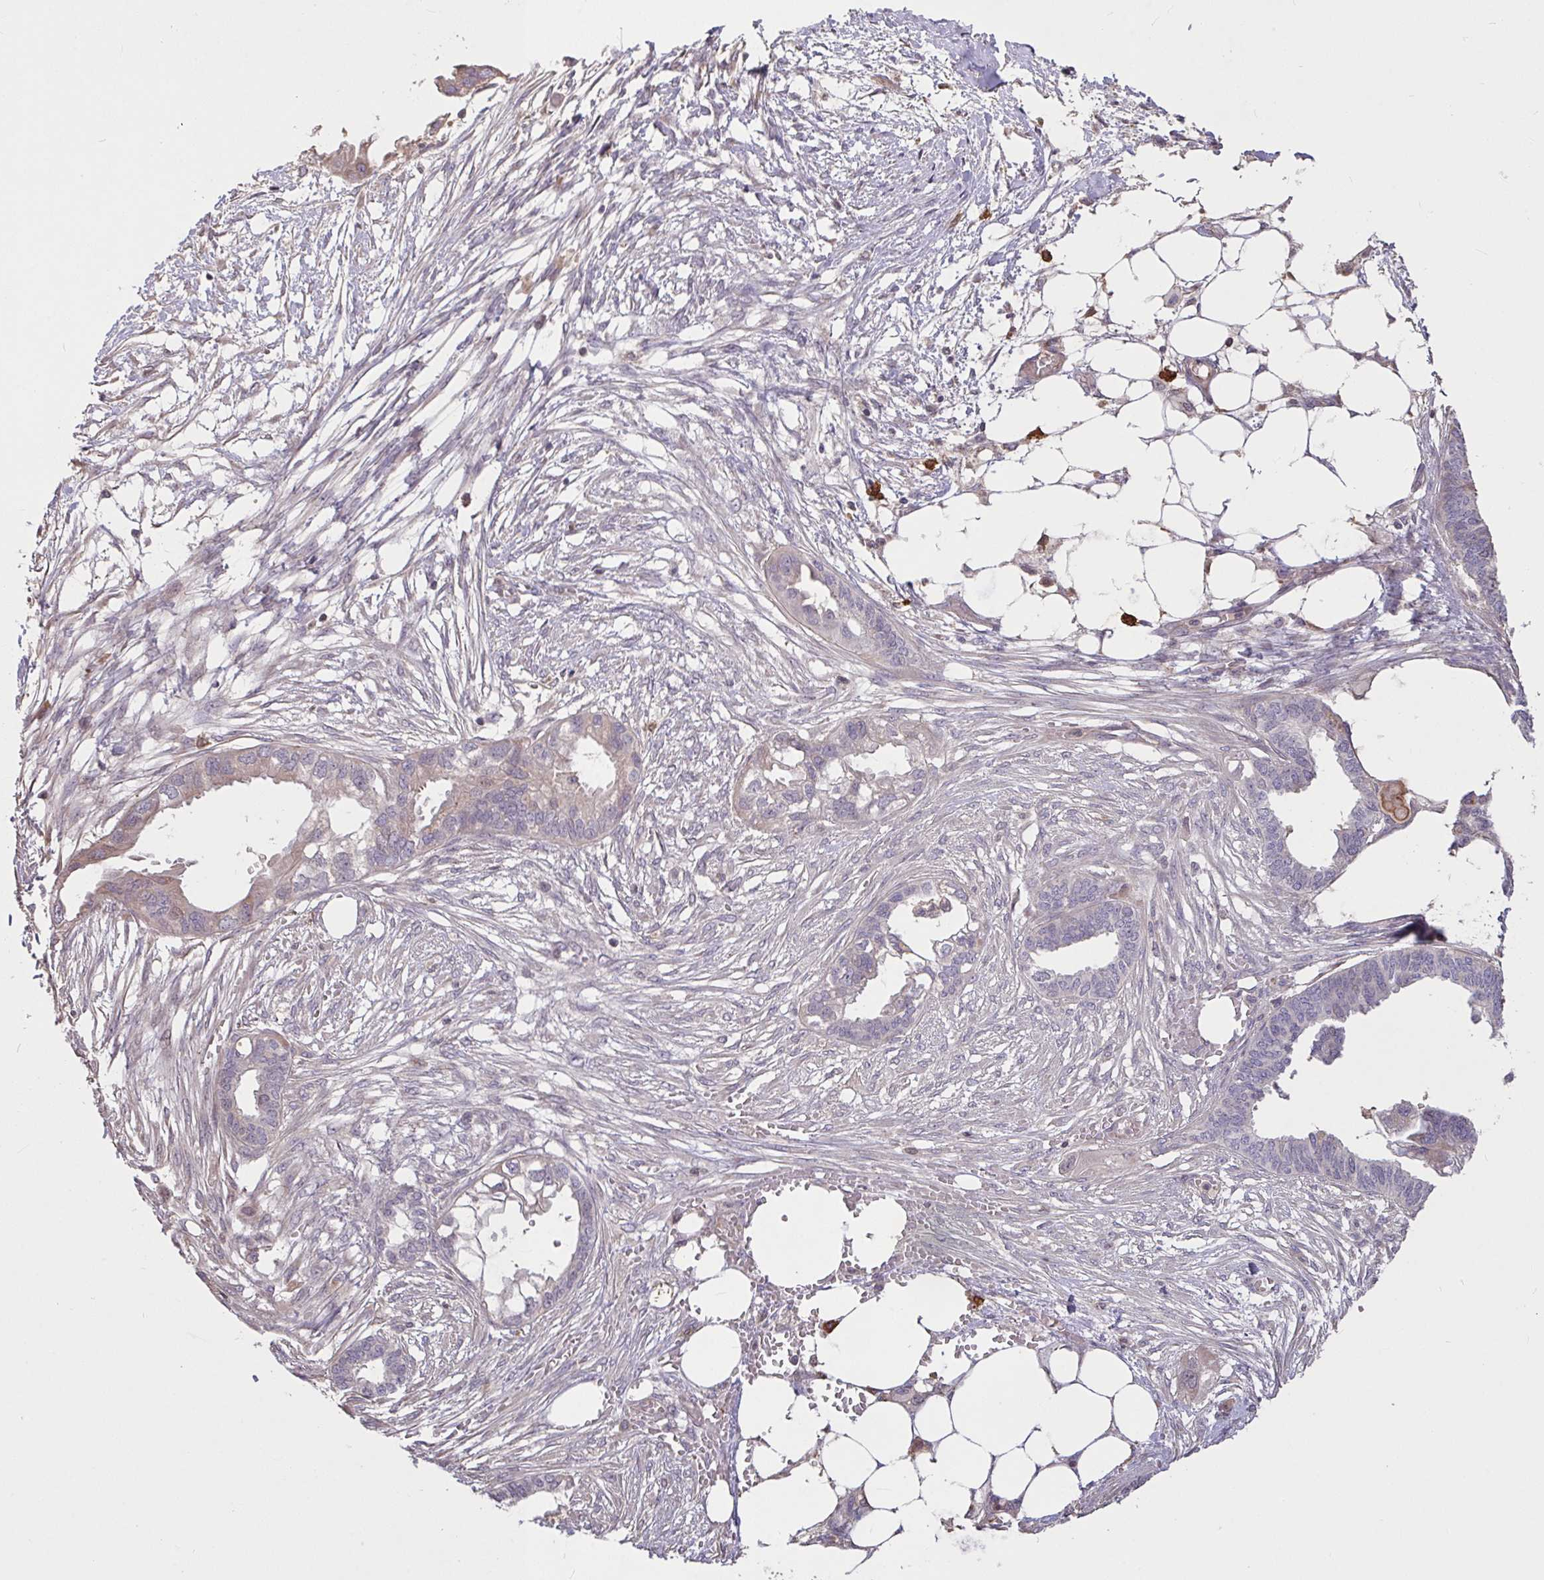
{"staining": {"intensity": "negative", "quantity": "none", "location": "none"}, "tissue": "endometrial cancer", "cell_type": "Tumor cells", "image_type": "cancer", "snomed": [{"axis": "morphology", "description": "Adenocarcinoma, NOS"}, {"axis": "morphology", "description": "Adenocarcinoma, metastatic, NOS"}, {"axis": "topography", "description": "Adipose tissue"}, {"axis": "topography", "description": "Endometrium"}], "caption": "Immunohistochemistry photomicrograph of human endometrial metastatic adenocarcinoma stained for a protein (brown), which demonstrates no positivity in tumor cells.", "gene": "FCER1A", "patient": {"sex": "female", "age": 67}}